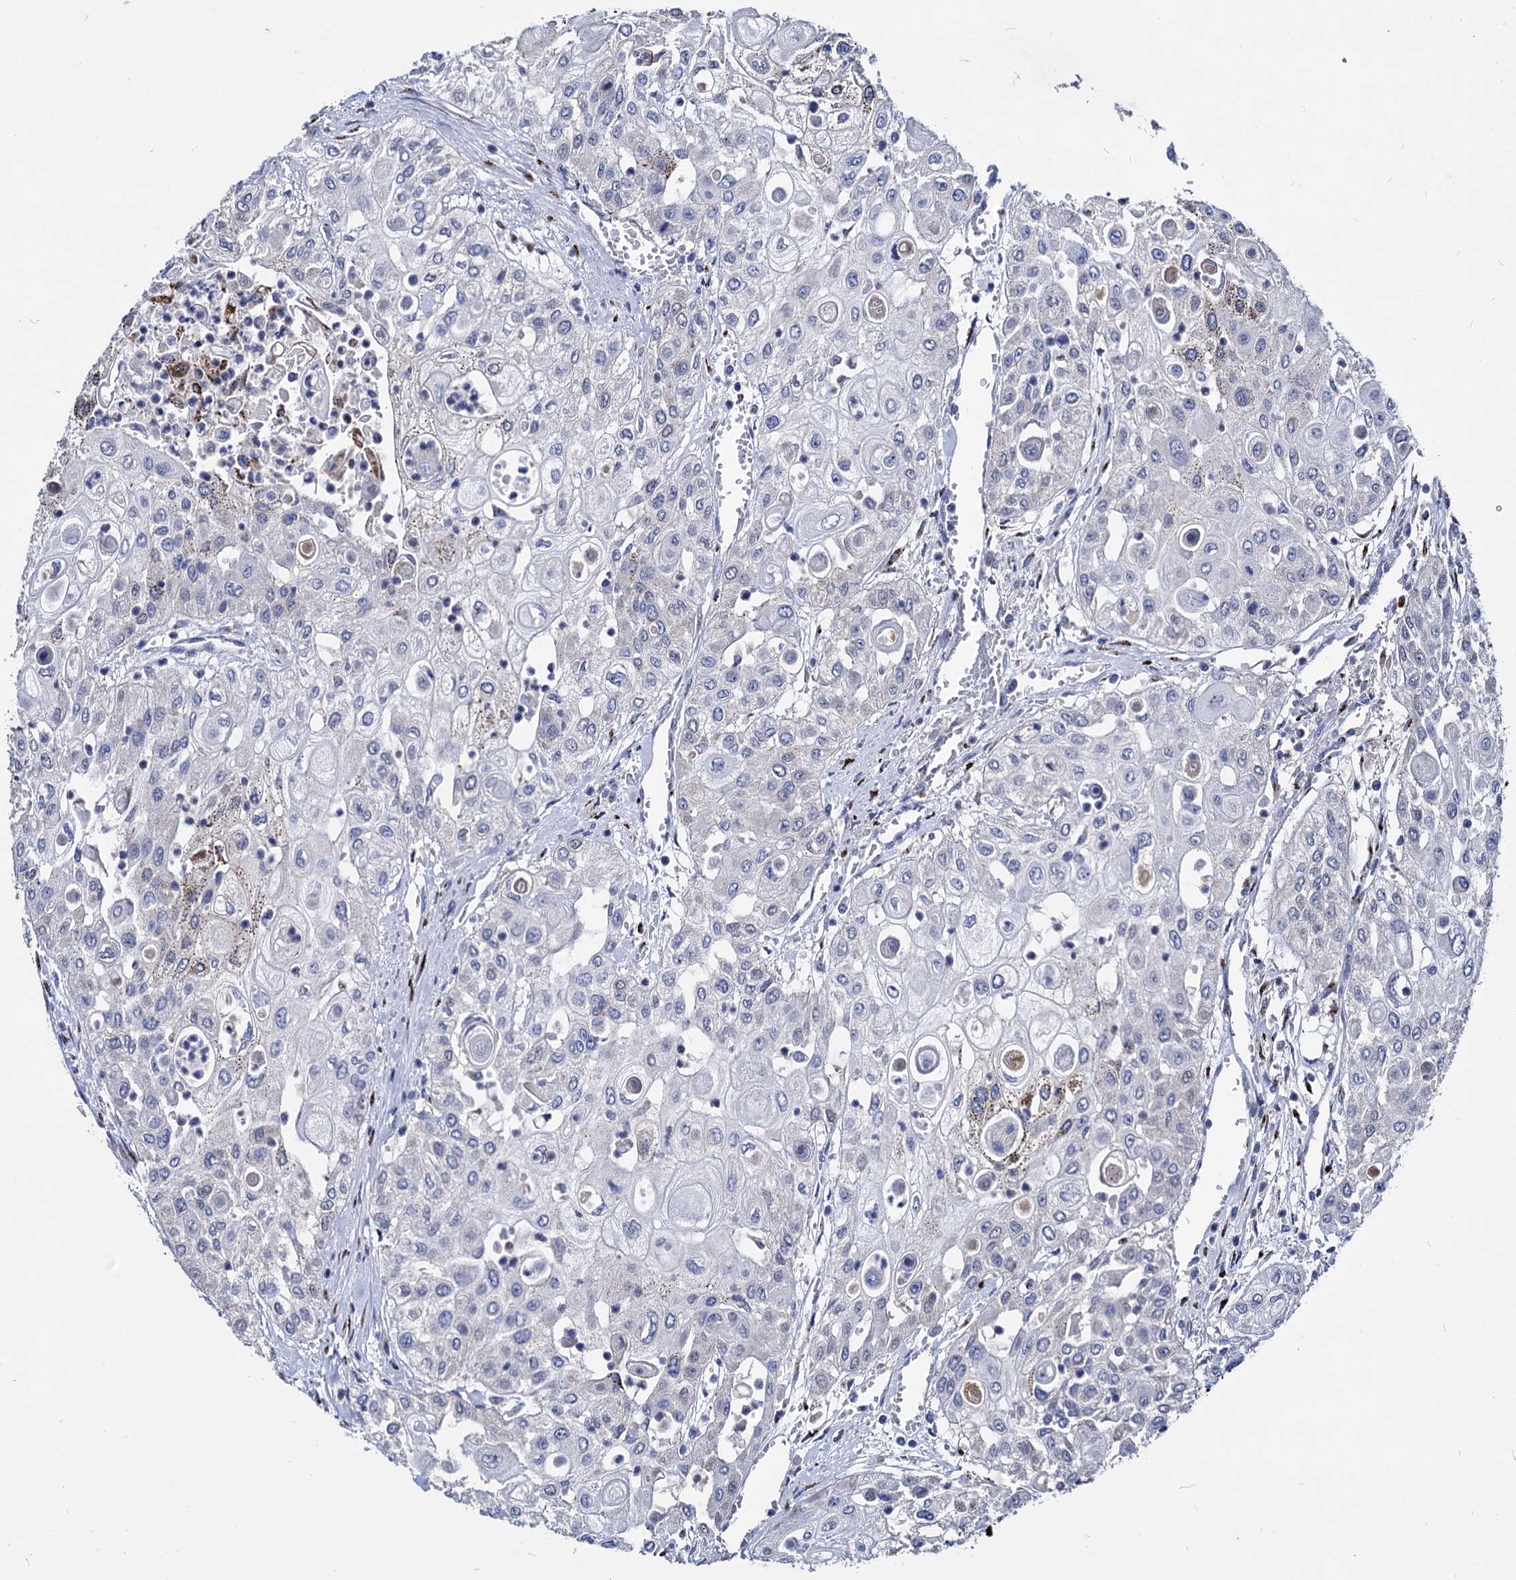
{"staining": {"intensity": "negative", "quantity": "none", "location": "none"}, "tissue": "urothelial cancer", "cell_type": "Tumor cells", "image_type": "cancer", "snomed": [{"axis": "morphology", "description": "Urothelial carcinoma, High grade"}, {"axis": "topography", "description": "Urinary bladder"}], "caption": "The image shows no staining of tumor cells in urothelial cancer. (DAB (3,3'-diaminobenzidine) IHC visualized using brightfield microscopy, high magnification).", "gene": "ESD", "patient": {"sex": "female", "age": 79}}